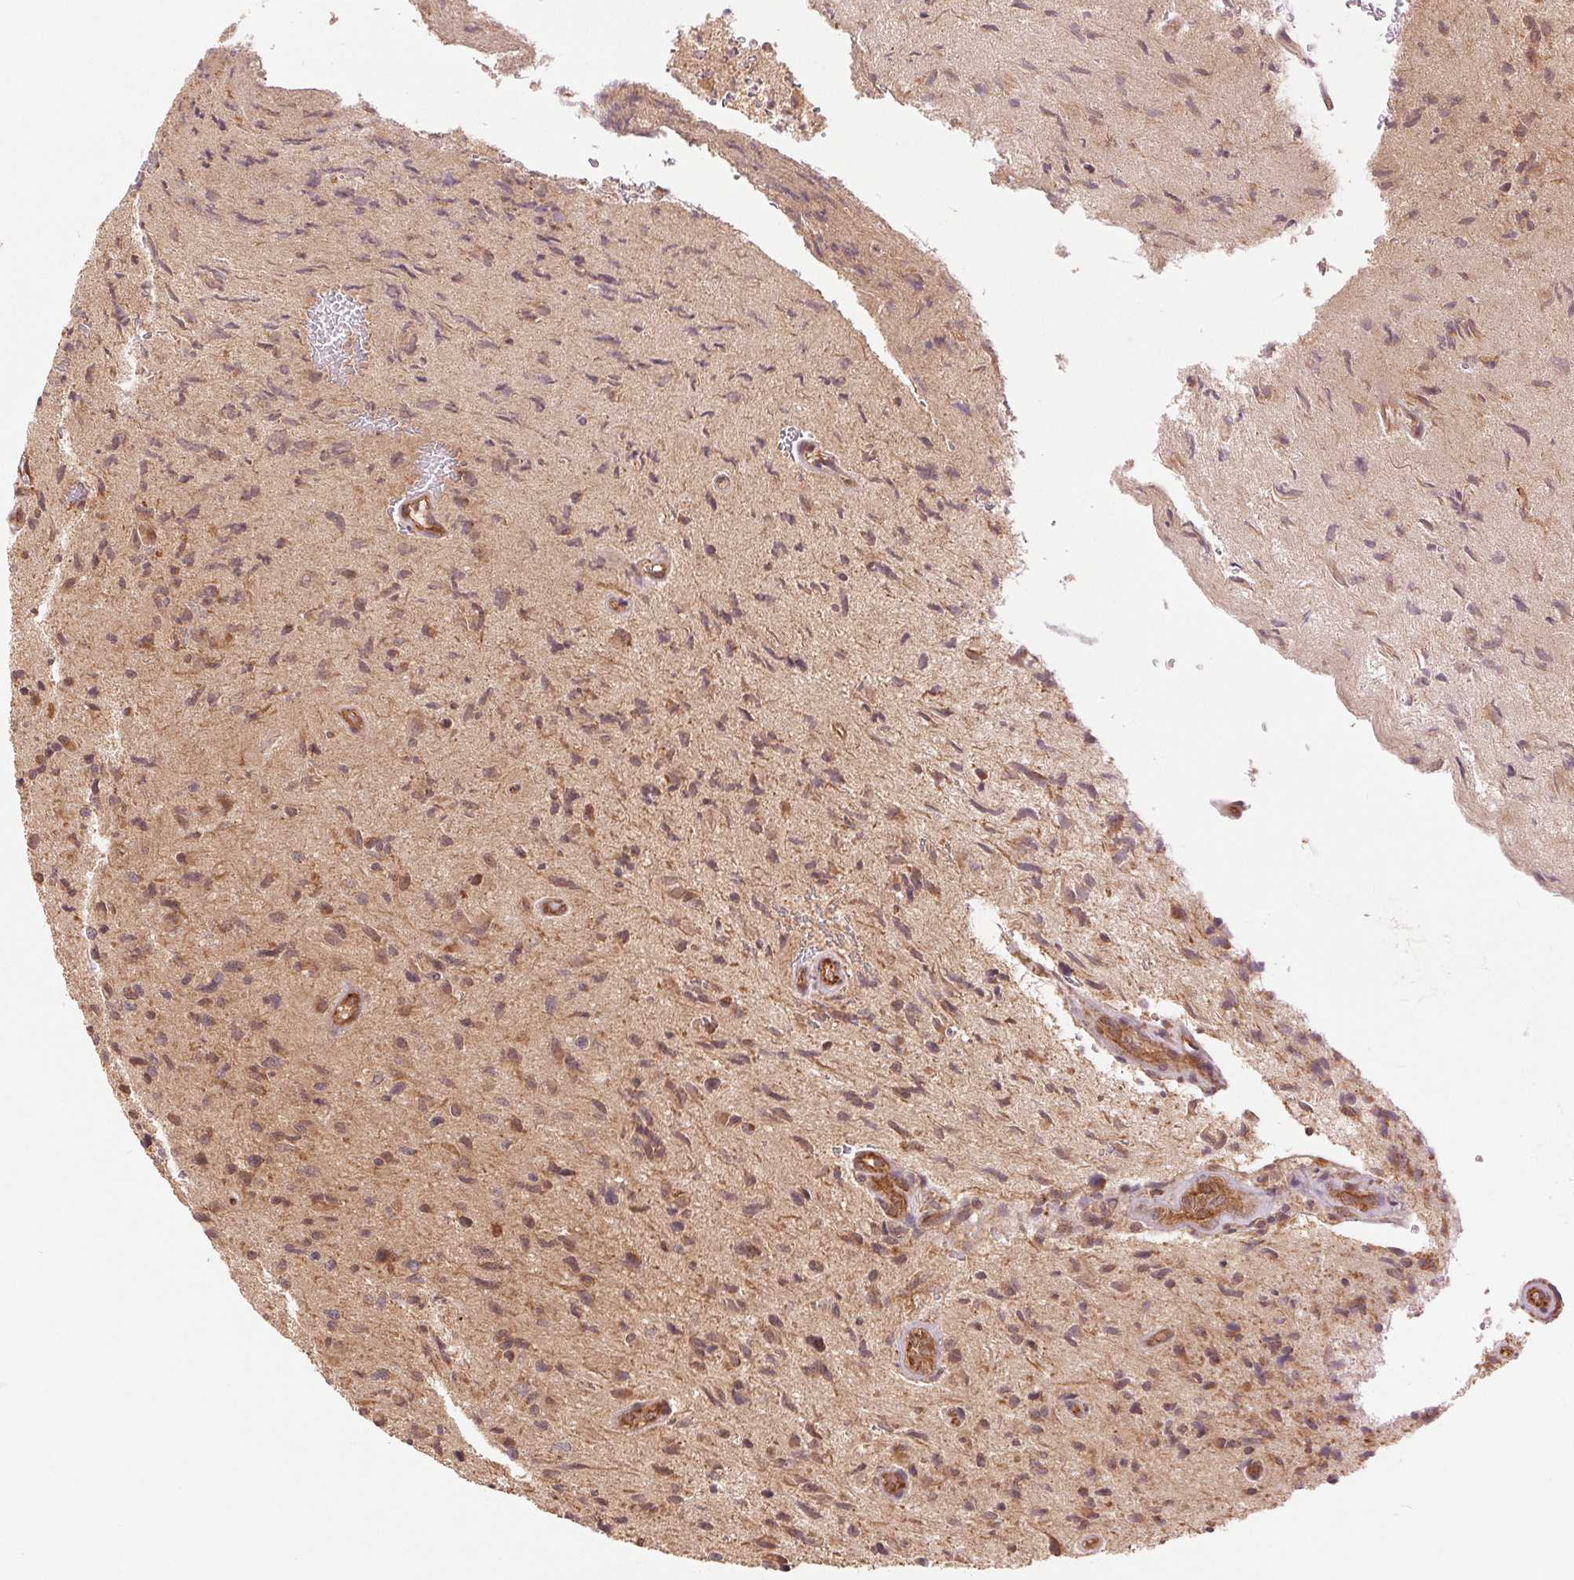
{"staining": {"intensity": "weak", "quantity": "25%-75%", "location": "cytoplasmic/membranous"}, "tissue": "glioma", "cell_type": "Tumor cells", "image_type": "cancer", "snomed": [{"axis": "morphology", "description": "Glioma, malignant, High grade"}, {"axis": "topography", "description": "Brain"}], "caption": "High-grade glioma (malignant) stained with DAB immunohistochemistry reveals low levels of weak cytoplasmic/membranous expression in approximately 25%-75% of tumor cells.", "gene": "STARD7", "patient": {"sex": "male", "age": 54}}